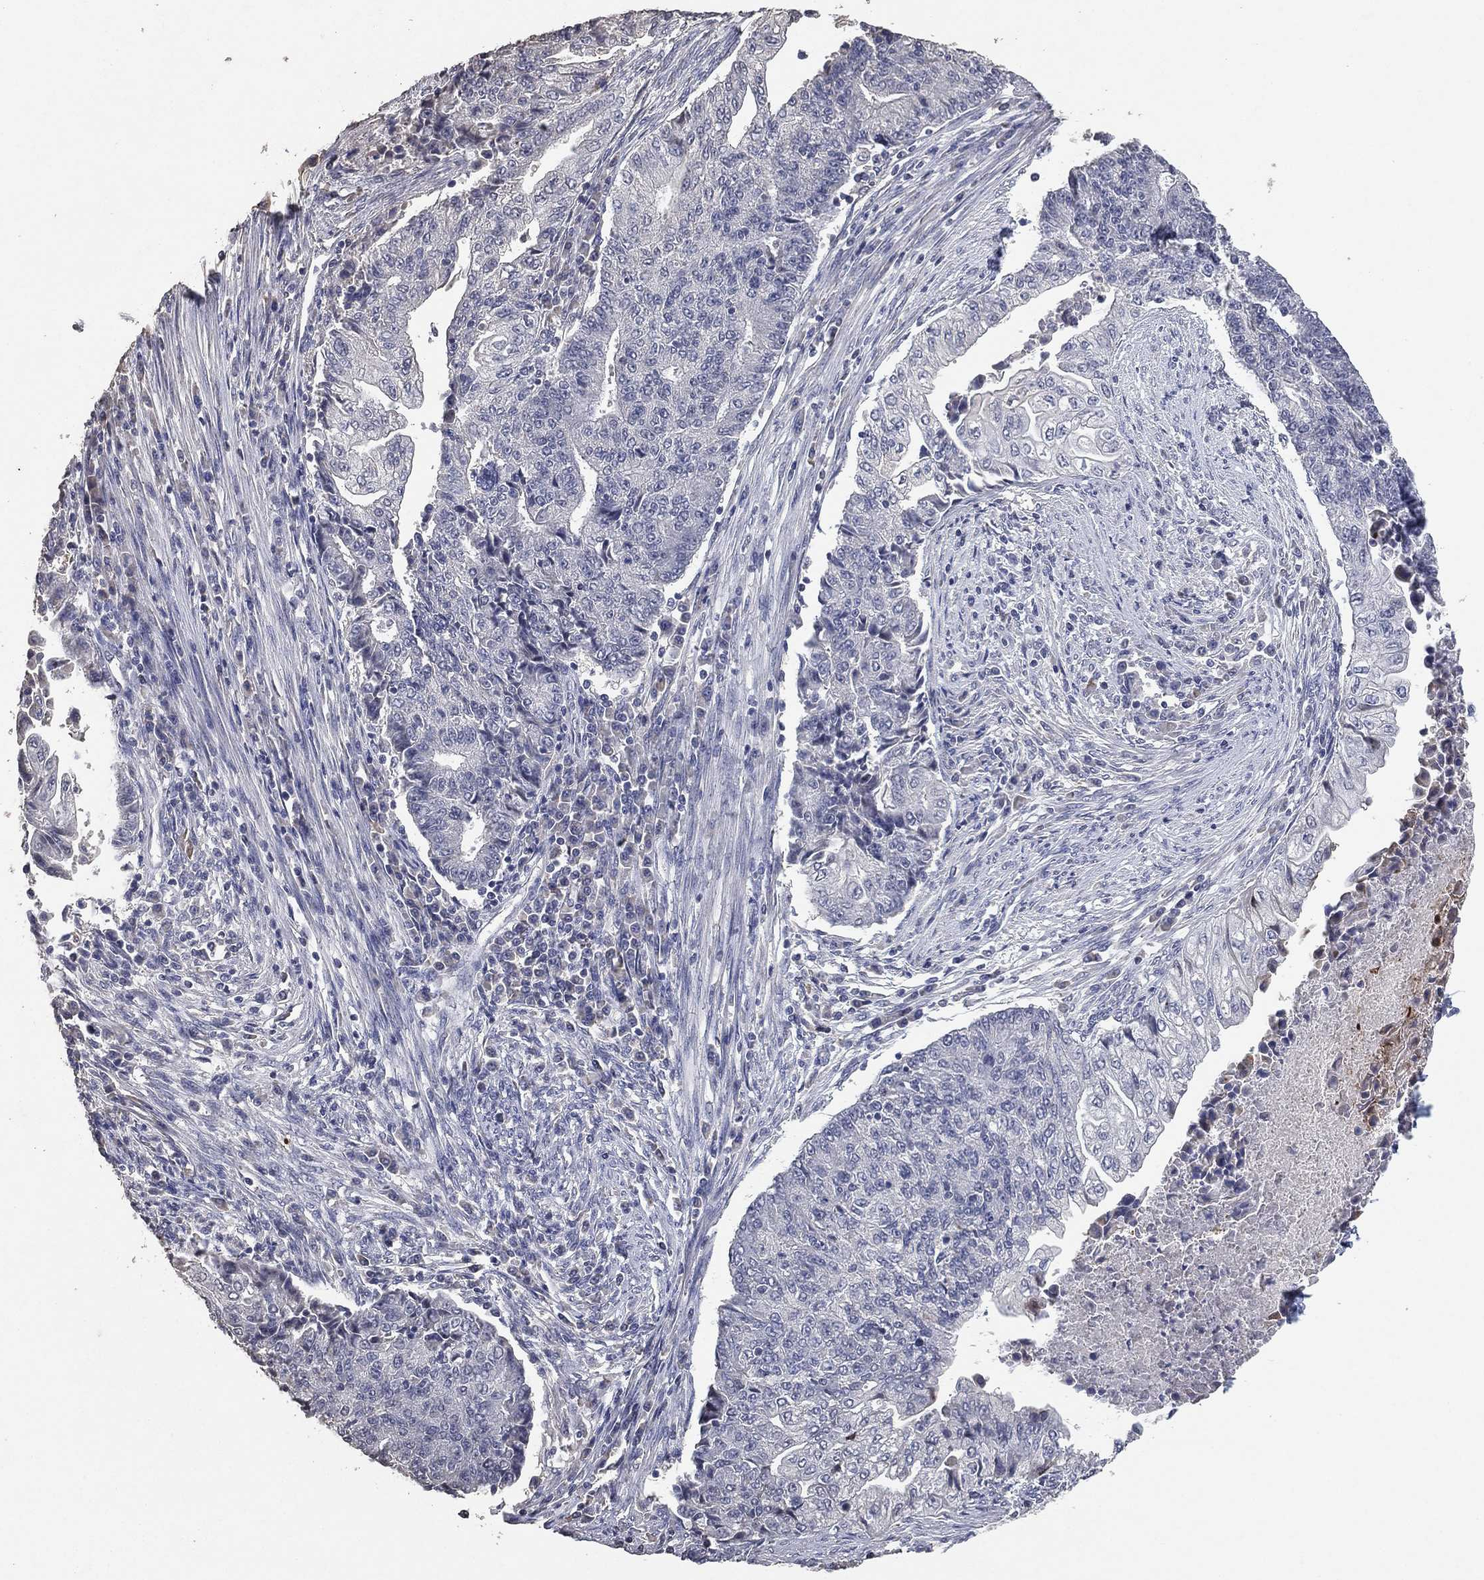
{"staining": {"intensity": "negative", "quantity": "none", "location": "none"}, "tissue": "endometrial cancer", "cell_type": "Tumor cells", "image_type": "cancer", "snomed": [{"axis": "morphology", "description": "Adenocarcinoma, NOS"}, {"axis": "topography", "description": "Uterus"}, {"axis": "topography", "description": "Endometrium"}], "caption": "Endometrial cancer was stained to show a protein in brown. There is no significant staining in tumor cells. (Immunohistochemistry (ihc), brightfield microscopy, high magnification).", "gene": "DSG1", "patient": {"sex": "female", "age": 54}}